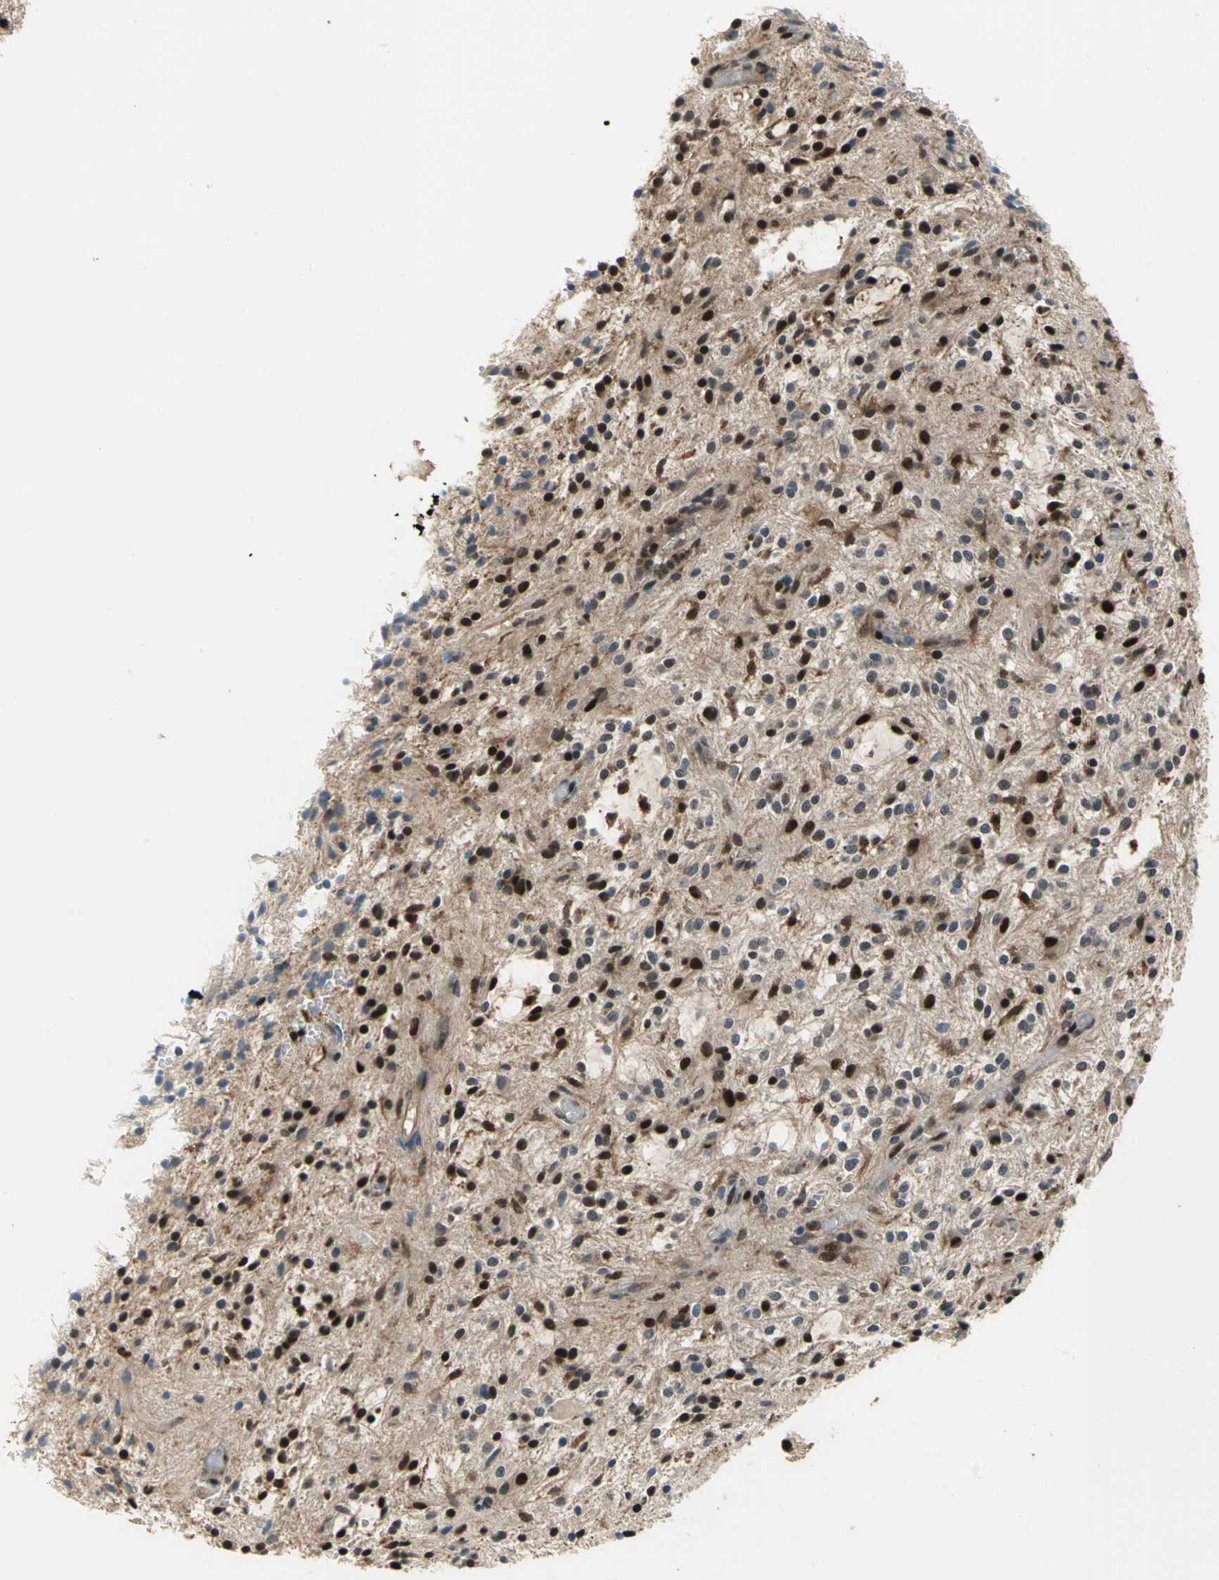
{"staining": {"intensity": "strong", "quantity": ">75%", "location": "nuclear"}, "tissue": "glioma", "cell_type": "Tumor cells", "image_type": "cancer", "snomed": [{"axis": "morphology", "description": "Glioma, malignant, NOS"}, {"axis": "topography", "description": "Cerebellum"}], "caption": "Protein expression analysis of human glioma reveals strong nuclear expression in about >75% of tumor cells. The staining was performed using DAB (3,3'-diaminobenzidine) to visualize the protein expression in brown, while the nuclei were stained in blue with hematoxylin (Magnification: 20x).", "gene": "MIS18BP1", "patient": {"sex": "female", "age": 10}}